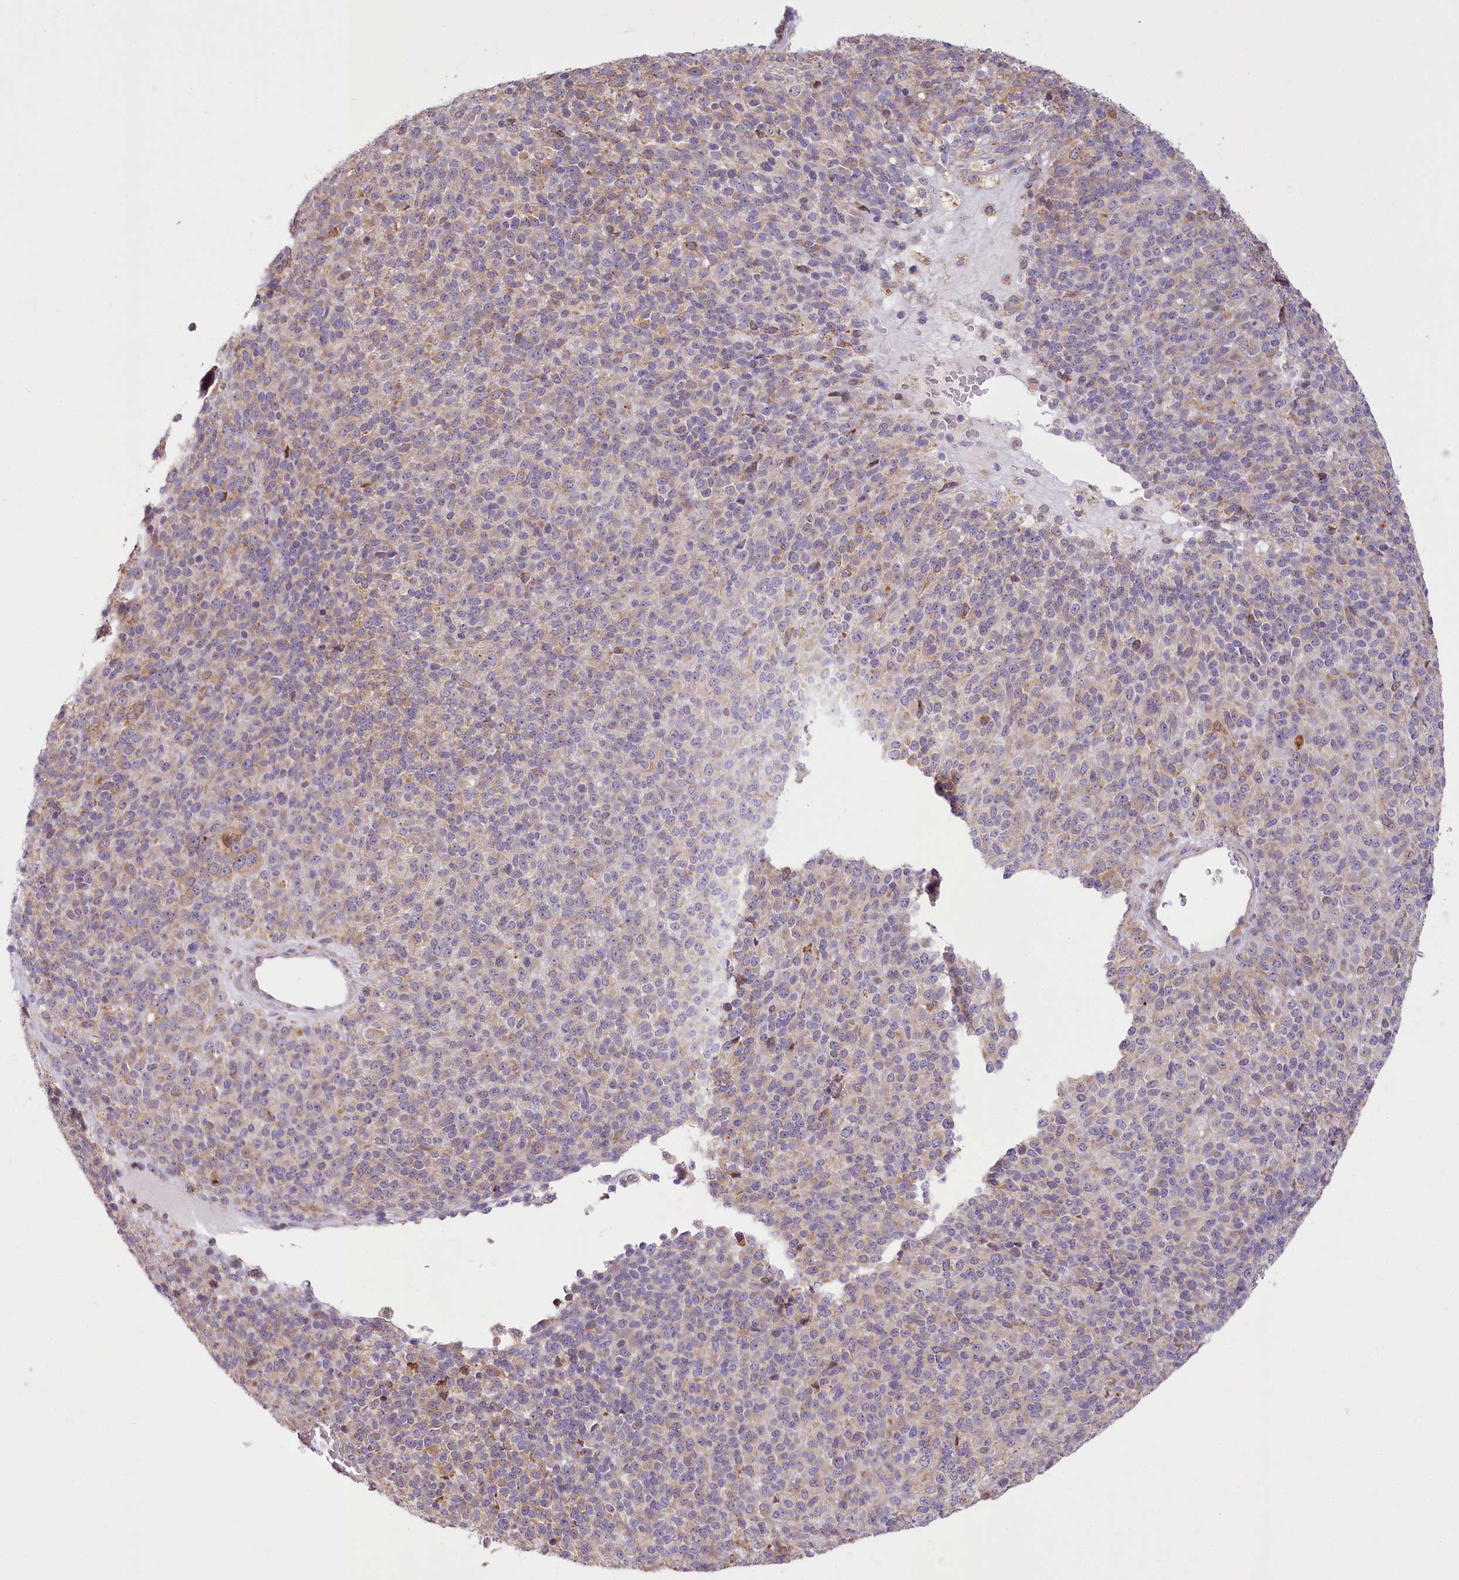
{"staining": {"intensity": "weak", "quantity": "<25%", "location": "cytoplasmic/membranous"}, "tissue": "melanoma", "cell_type": "Tumor cells", "image_type": "cancer", "snomed": [{"axis": "morphology", "description": "Malignant melanoma, Metastatic site"}, {"axis": "topography", "description": "Brain"}], "caption": "Immunohistochemical staining of malignant melanoma (metastatic site) shows no significant expression in tumor cells. Brightfield microscopy of IHC stained with DAB (3,3'-diaminobenzidine) (brown) and hematoxylin (blue), captured at high magnification.", "gene": "NCKAP5", "patient": {"sex": "female", "age": 56}}